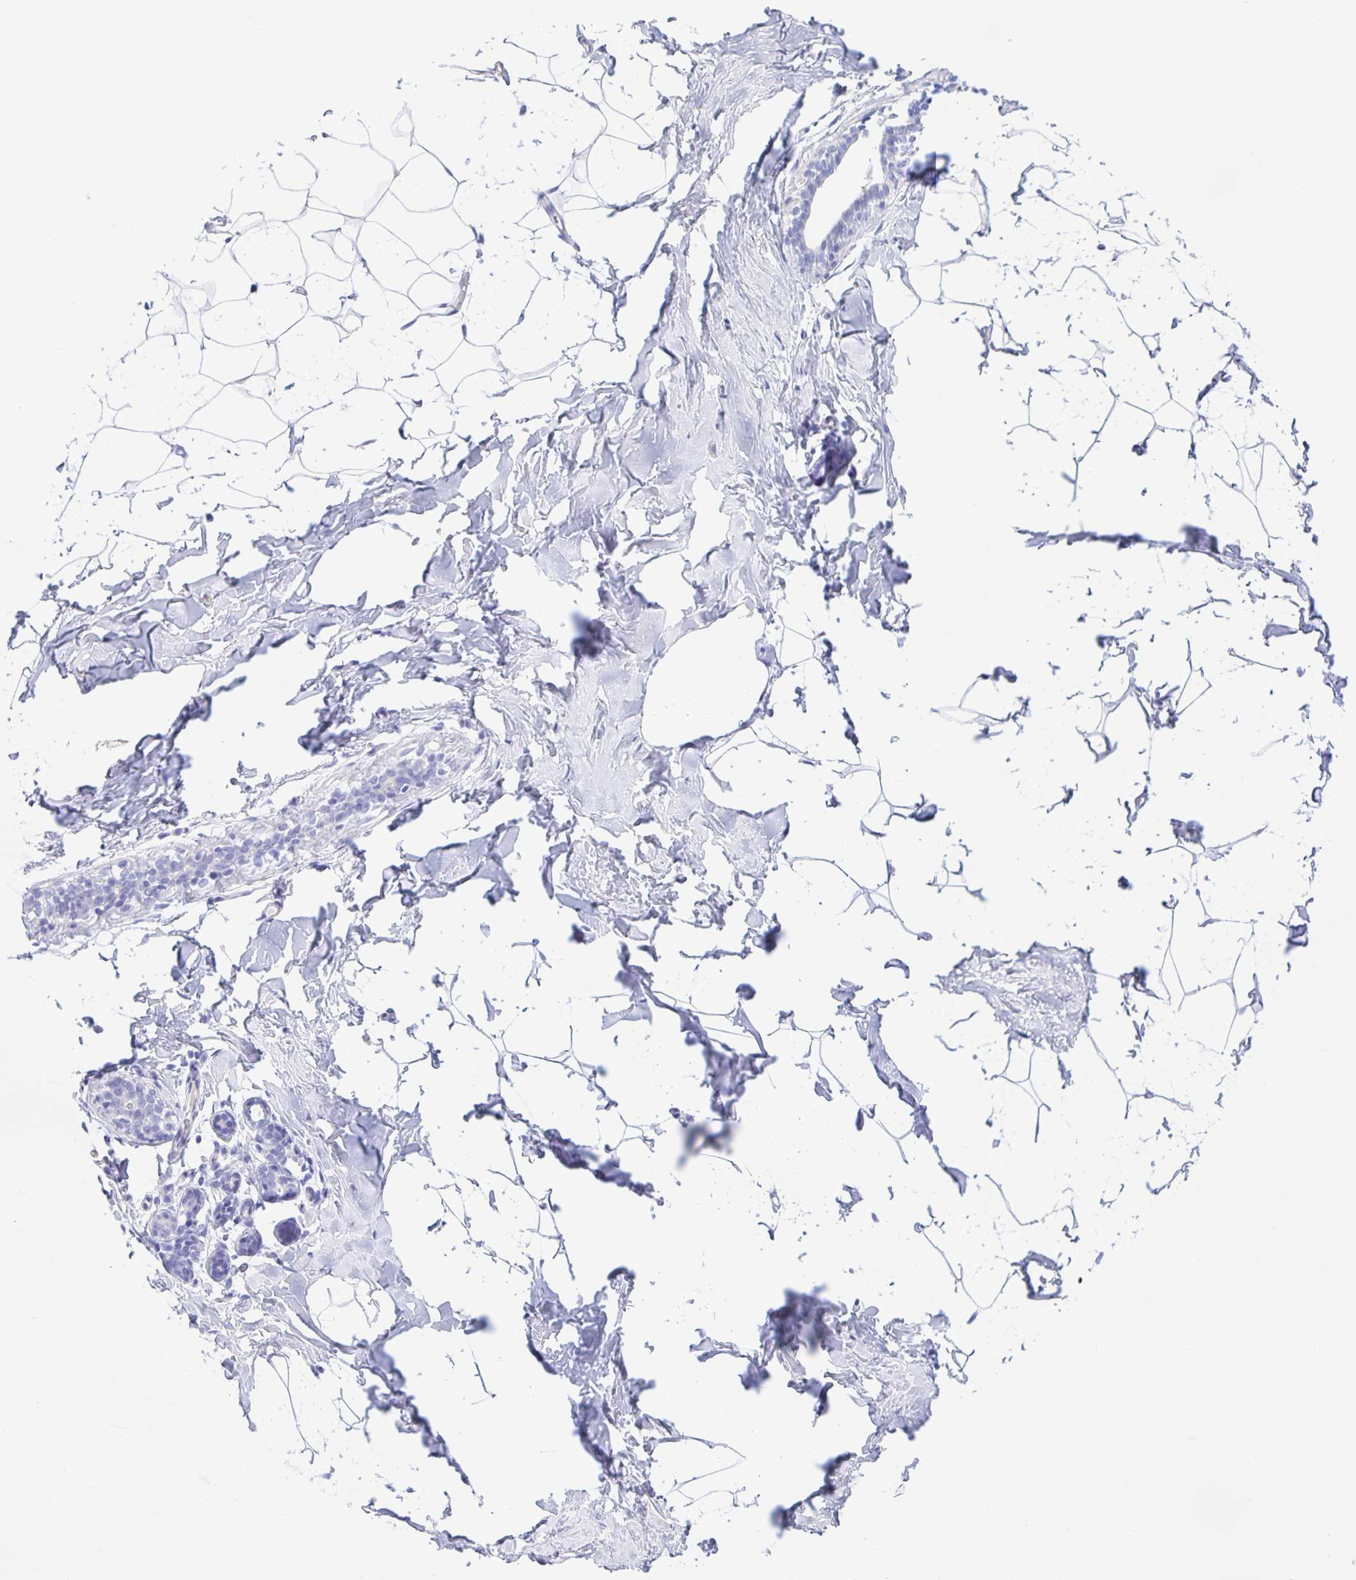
{"staining": {"intensity": "negative", "quantity": "none", "location": "none"}, "tissue": "breast", "cell_type": "Adipocytes", "image_type": "normal", "snomed": [{"axis": "morphology", "description": "Normal tissue, NOS"}, {"axis": "topography", "description": "Breast"}], "caption": "Photomicrograph shows no significant protein staining in adipocytes of unremarkable breast.", "gene": "CATSPER4", "patient": {"sex": "female", "age": 32}}